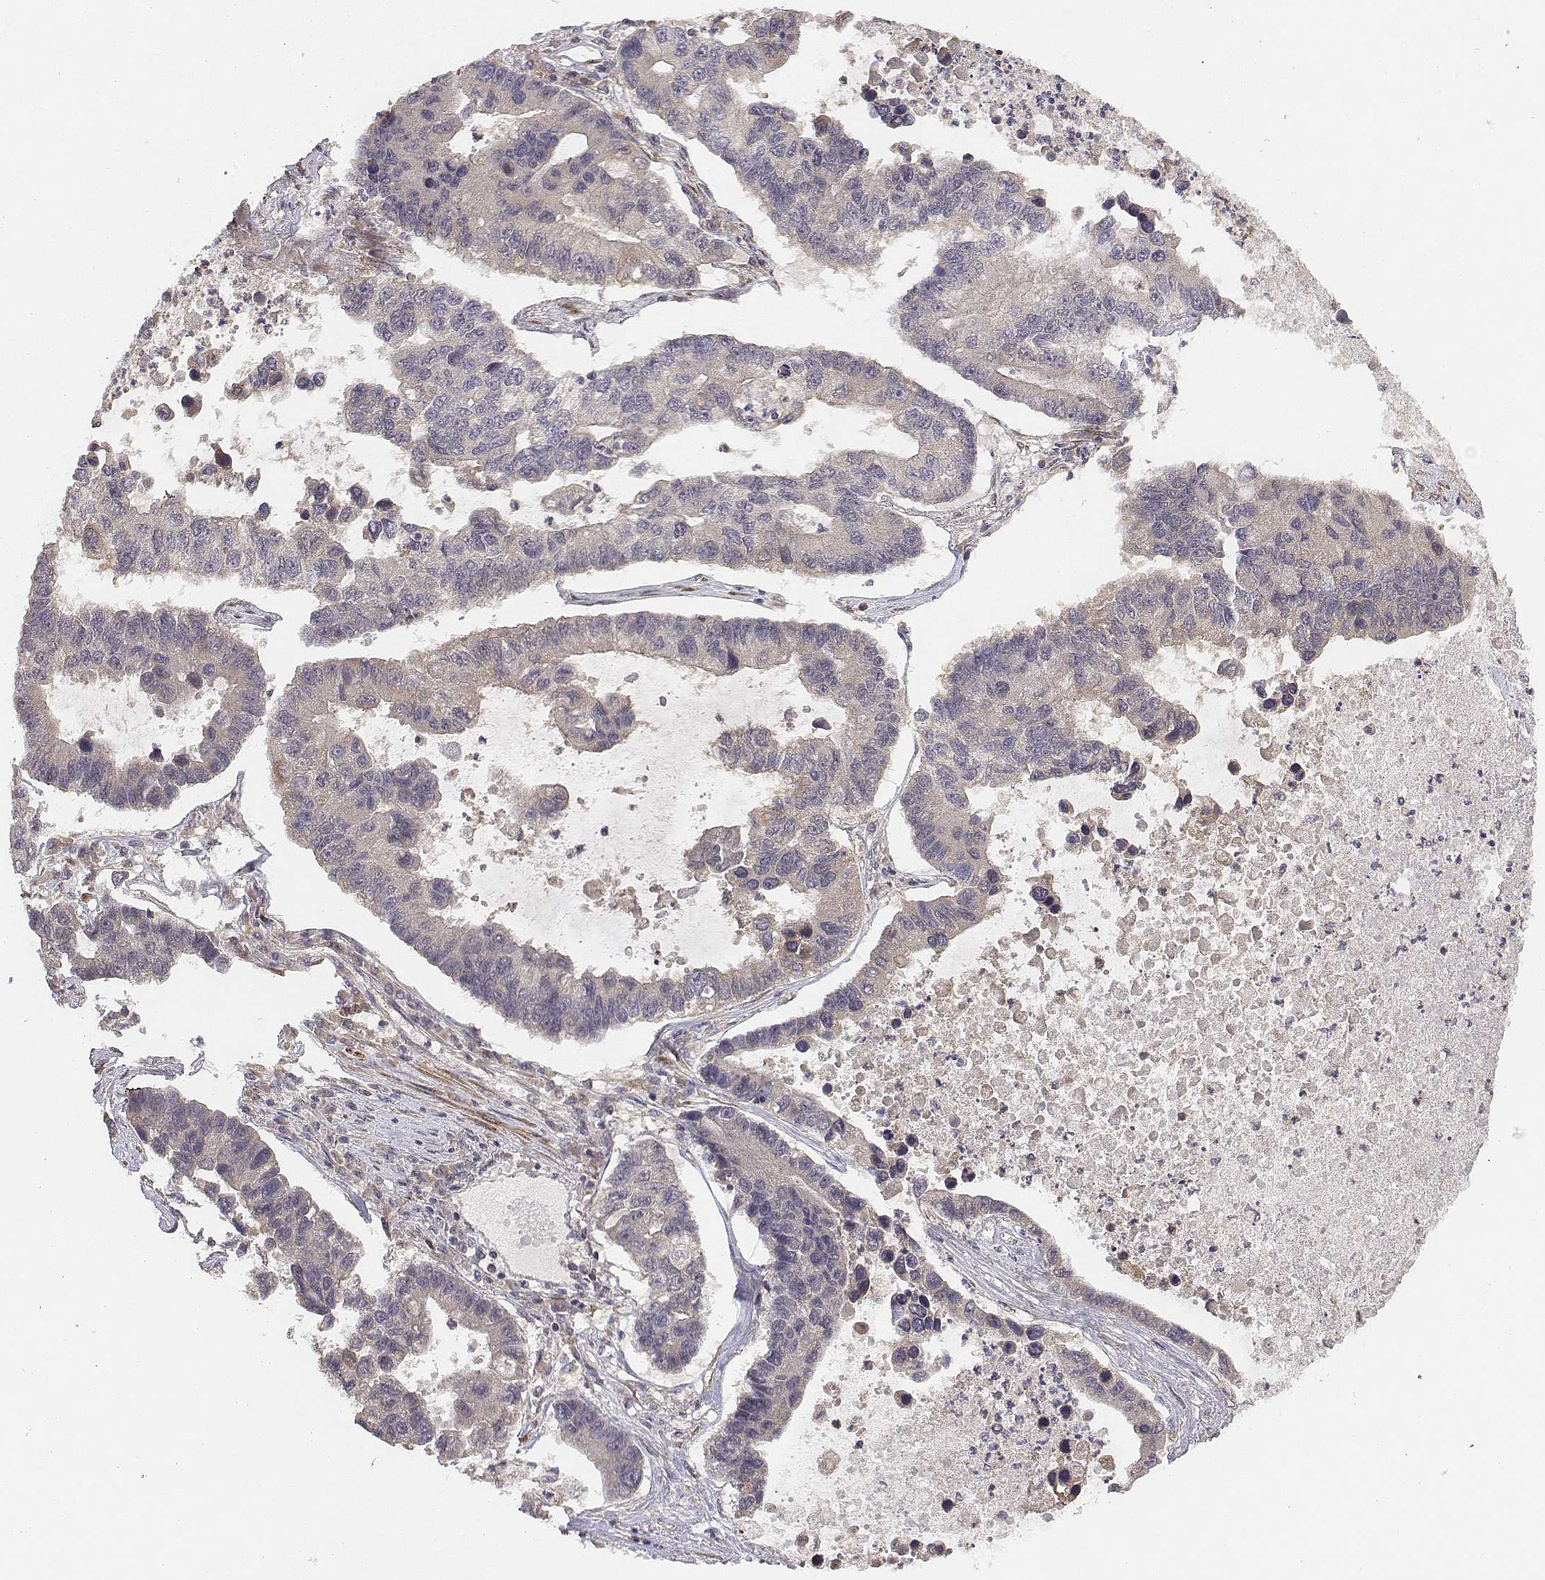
{"staining": {"intensity": "negative", "quantity": "none", "location": "none"}, "tissue": "lung cancer", "cell_type": "Tumor cells", "image_type": "cancer", "snomed": [{"axis": "morphology", "description": "Adenocarcinoma, NOS"}, {"axis": "topography", "description": "Bronchus"}, {"axis": "topography", "description": "Lung"}], "caption": "High magnification brightfield microscopy of lung cancer (adenocarcinoma) stained with DAB (3,3'-diaminobenzidine) (brown) and counterstained with hematoxylin (blue): tumor cells show no significant staining.", "gene": "FBXO21", "patient": {"sex": "female", "age": 51}}